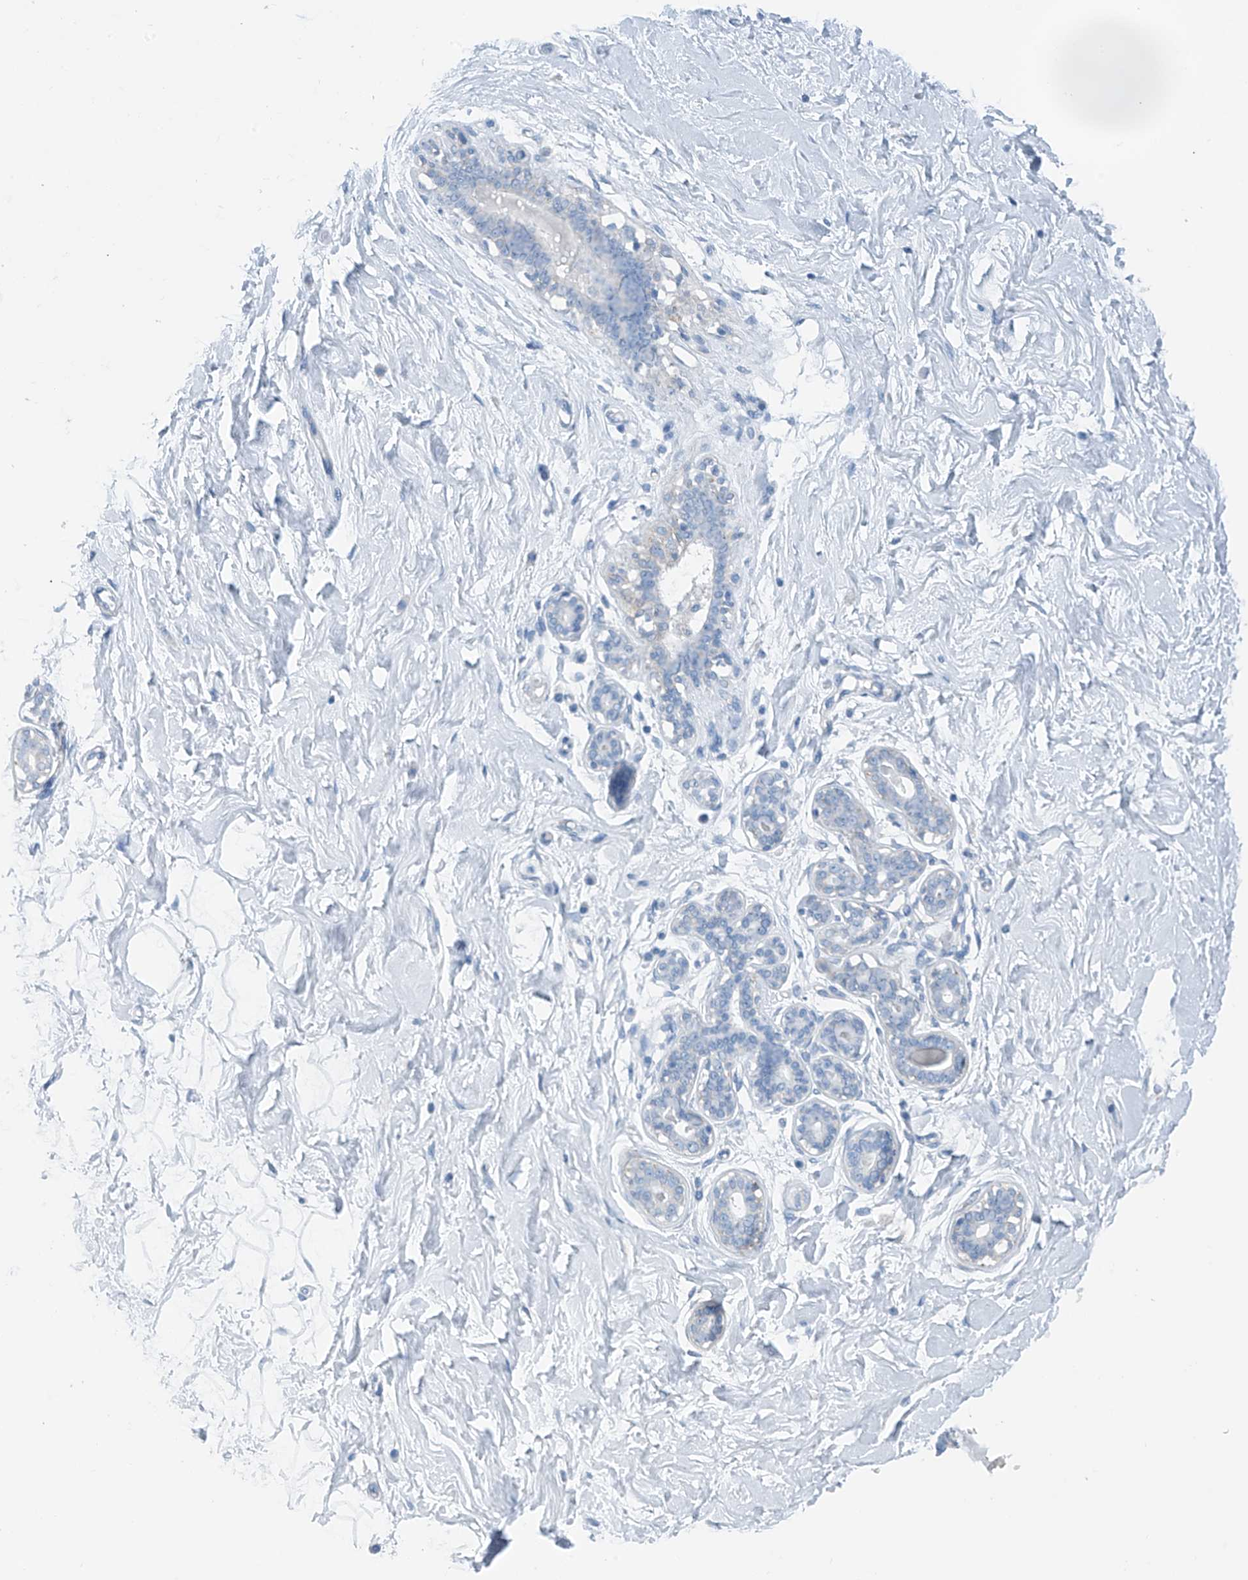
{"staining": {"intensity": "negative", "quantity": "none", "location": "none"}, "tissue": "breast", "cell_type": "Adipocytes", "image_type": "normal", "snomed": [{"axis": "morphology", "description": "Normal tissue, NOS"}, {"axis": "morphology", "description": "Adenoma, NOS"}, {"axis": "topography", "description": "Breast"}], "caption": "High power microscopy image of an immunohistochemistry micrograph of normal breast, revealing no significant expression in adipocytes.", "gene": "RCN2", "patient": {"sex": "female", "age": 23}}